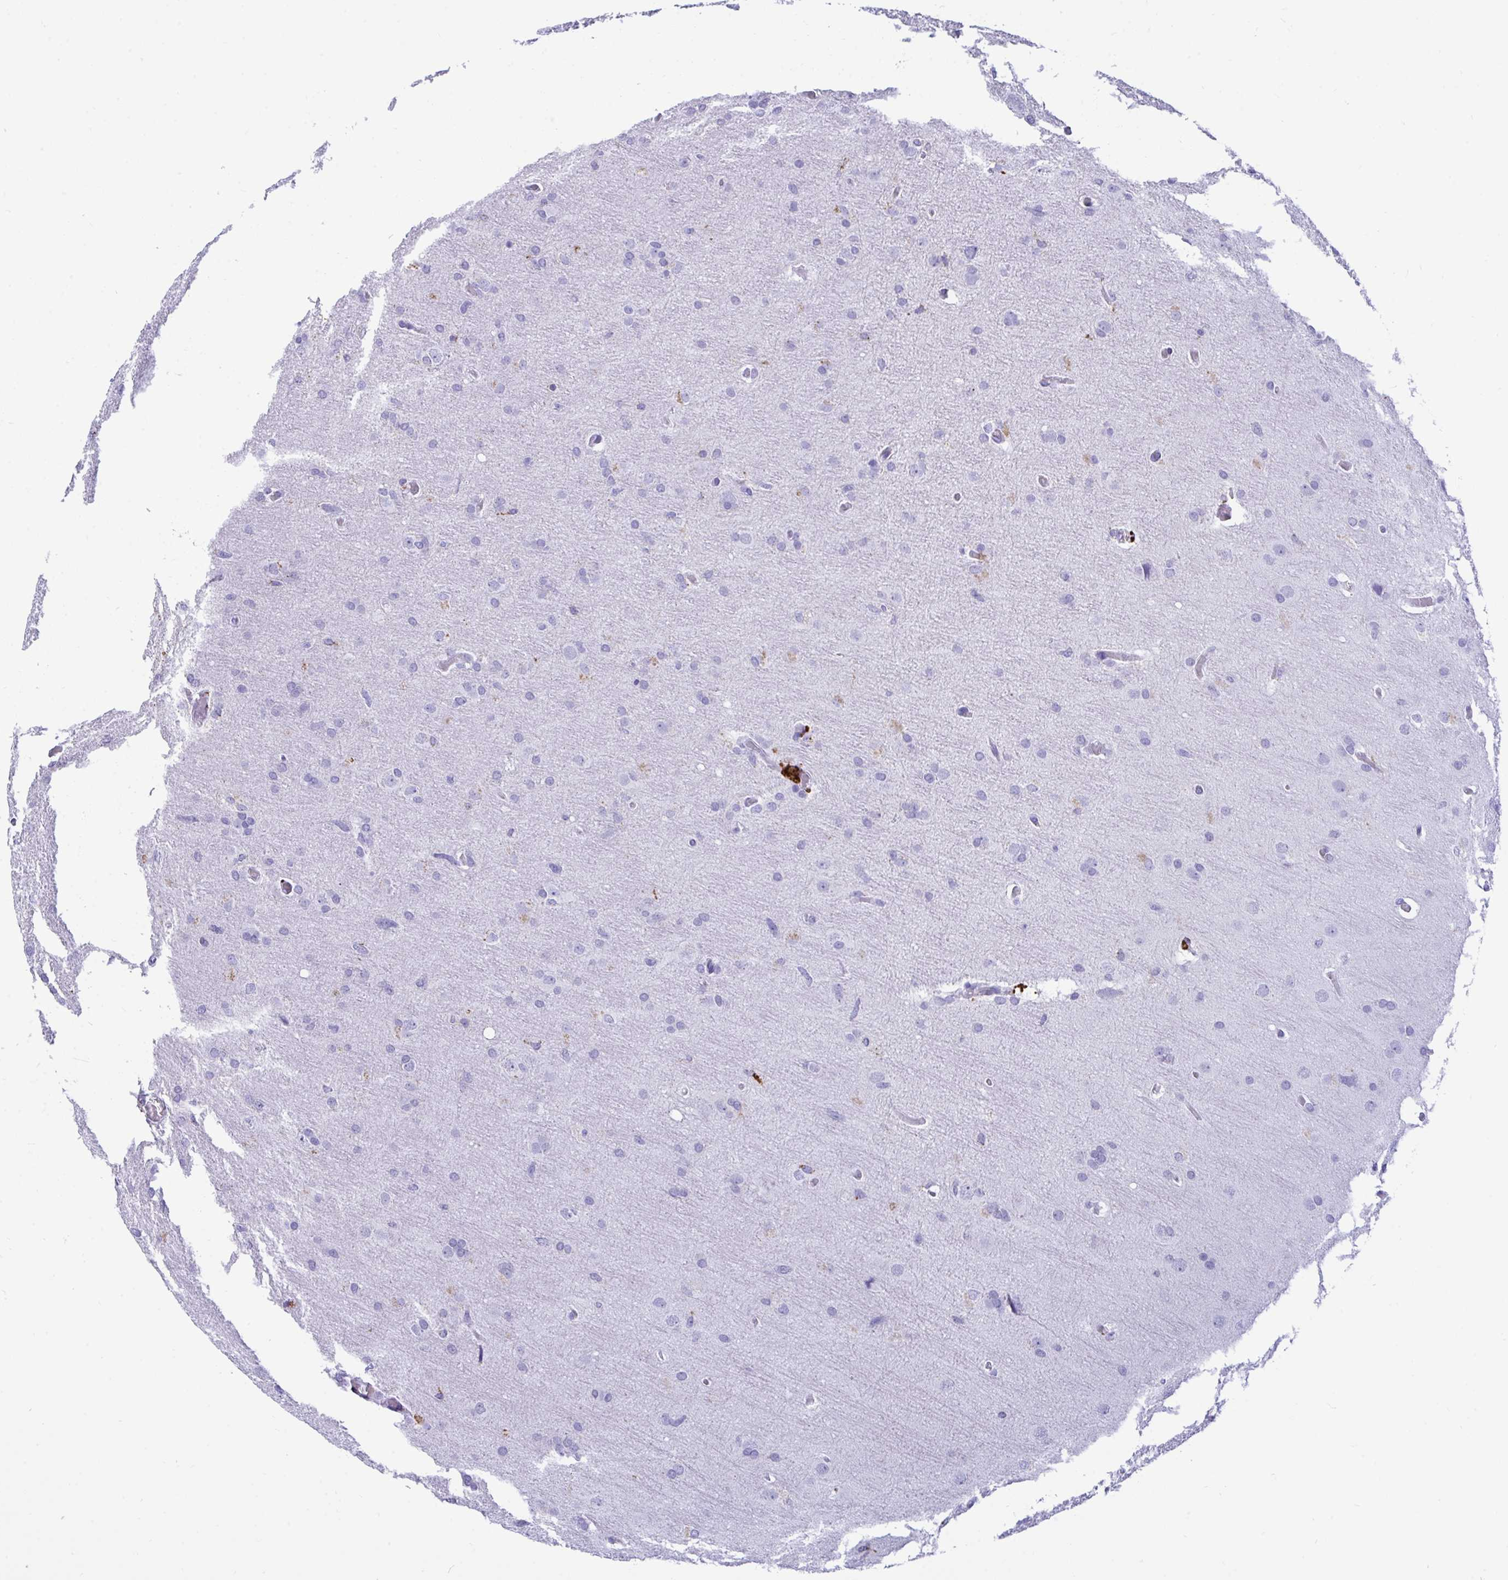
{"staining": {"intensity": "negative", "quantity": "none", "location": "none"}, "tissue": "glioma", "cell_type": "Tumor cells", "image_type": "cancer", "snomed": [{"axis": "morphology", "description": "Glioma, malignant, High grade"}, {"axis": "topography", "description": "Brain"}], "caption": "Immunohistochemistry image of neoplastic tissue: human malignant high-grade glioma stained with DAB reveals no significant protein positivity in tumor cells.", "gene": "CPVL", "patient": {"sex": "male", "age": 53}}